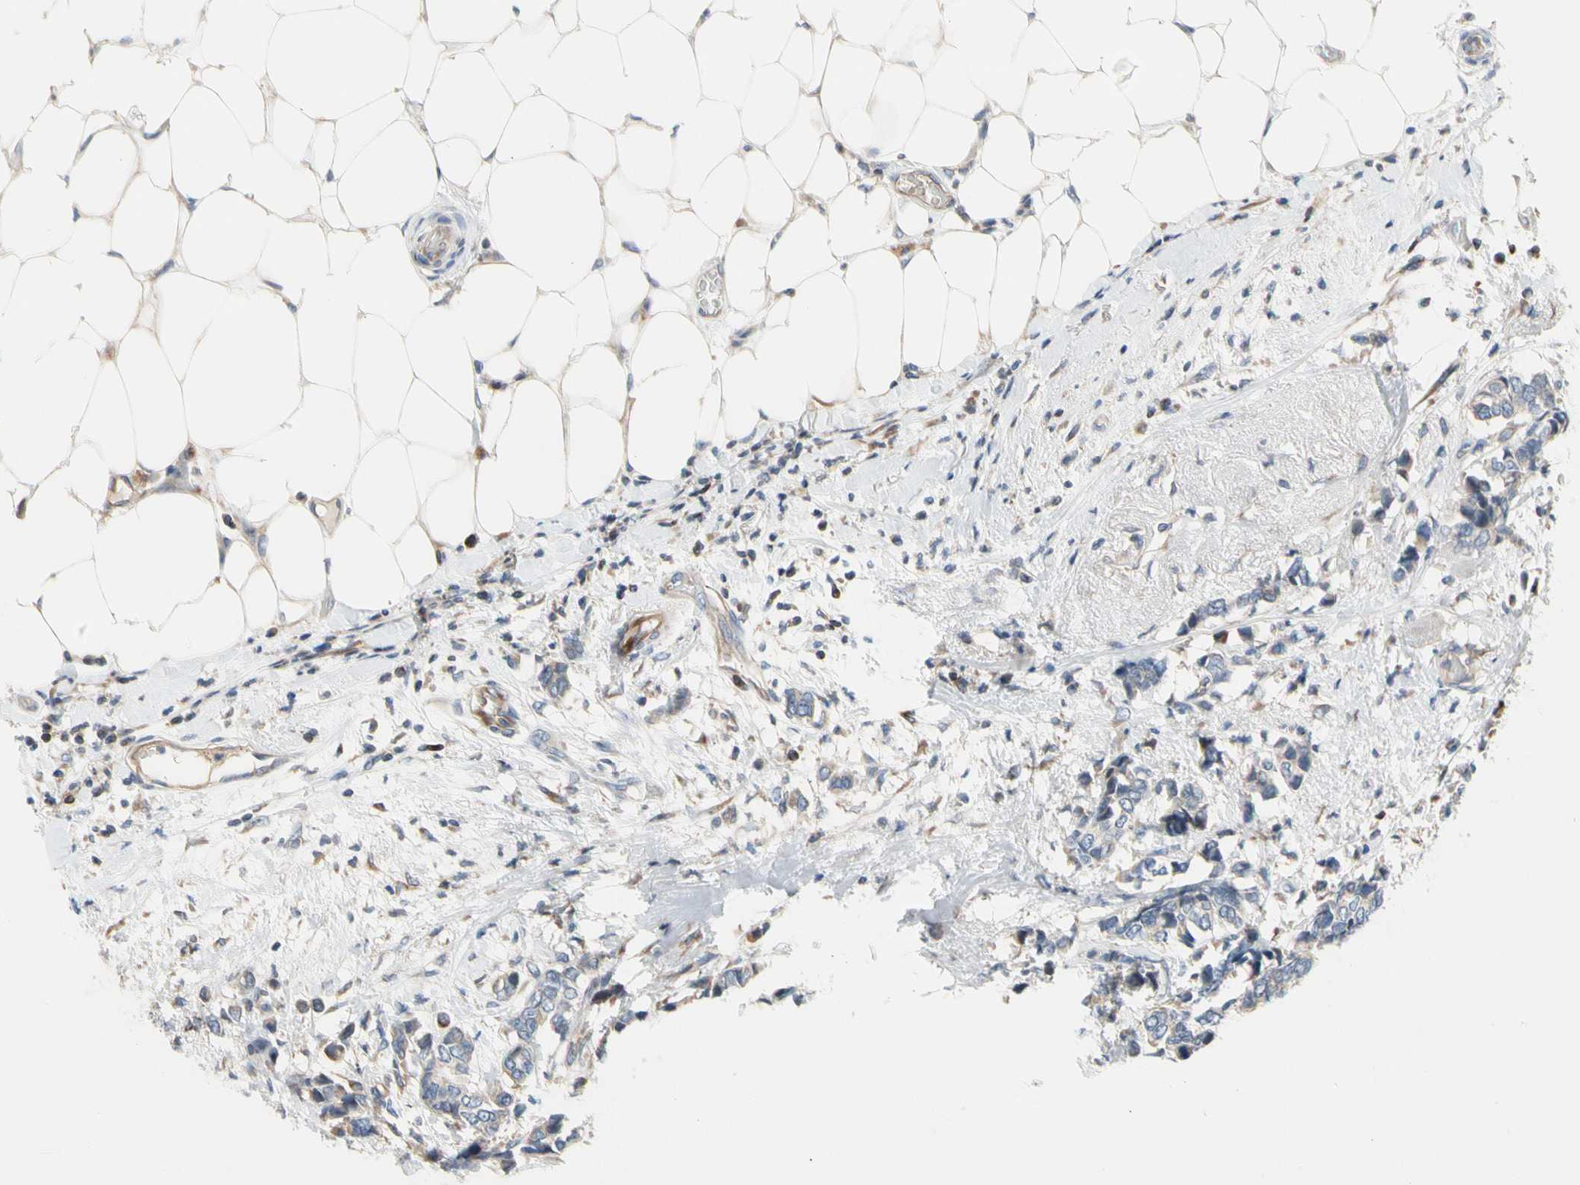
{"staining": {"intensity": "negative", "quantity": "none", "location": "none"}, "tissue": "breast cancer", "cell_type": "Tumor cells", "image_type": "cancer", "snomed": [{"axis": "morphology", "description": "Duct carcinoma"}, {"axis": "topography", "description": "Breast"}], "caption": "Immunohistochemistry (IHC) of breast cancer demonstrates no positivity in tumor cells.", "gene": "MAP3K3", "patient": {"sex": "female", "age": 87}}